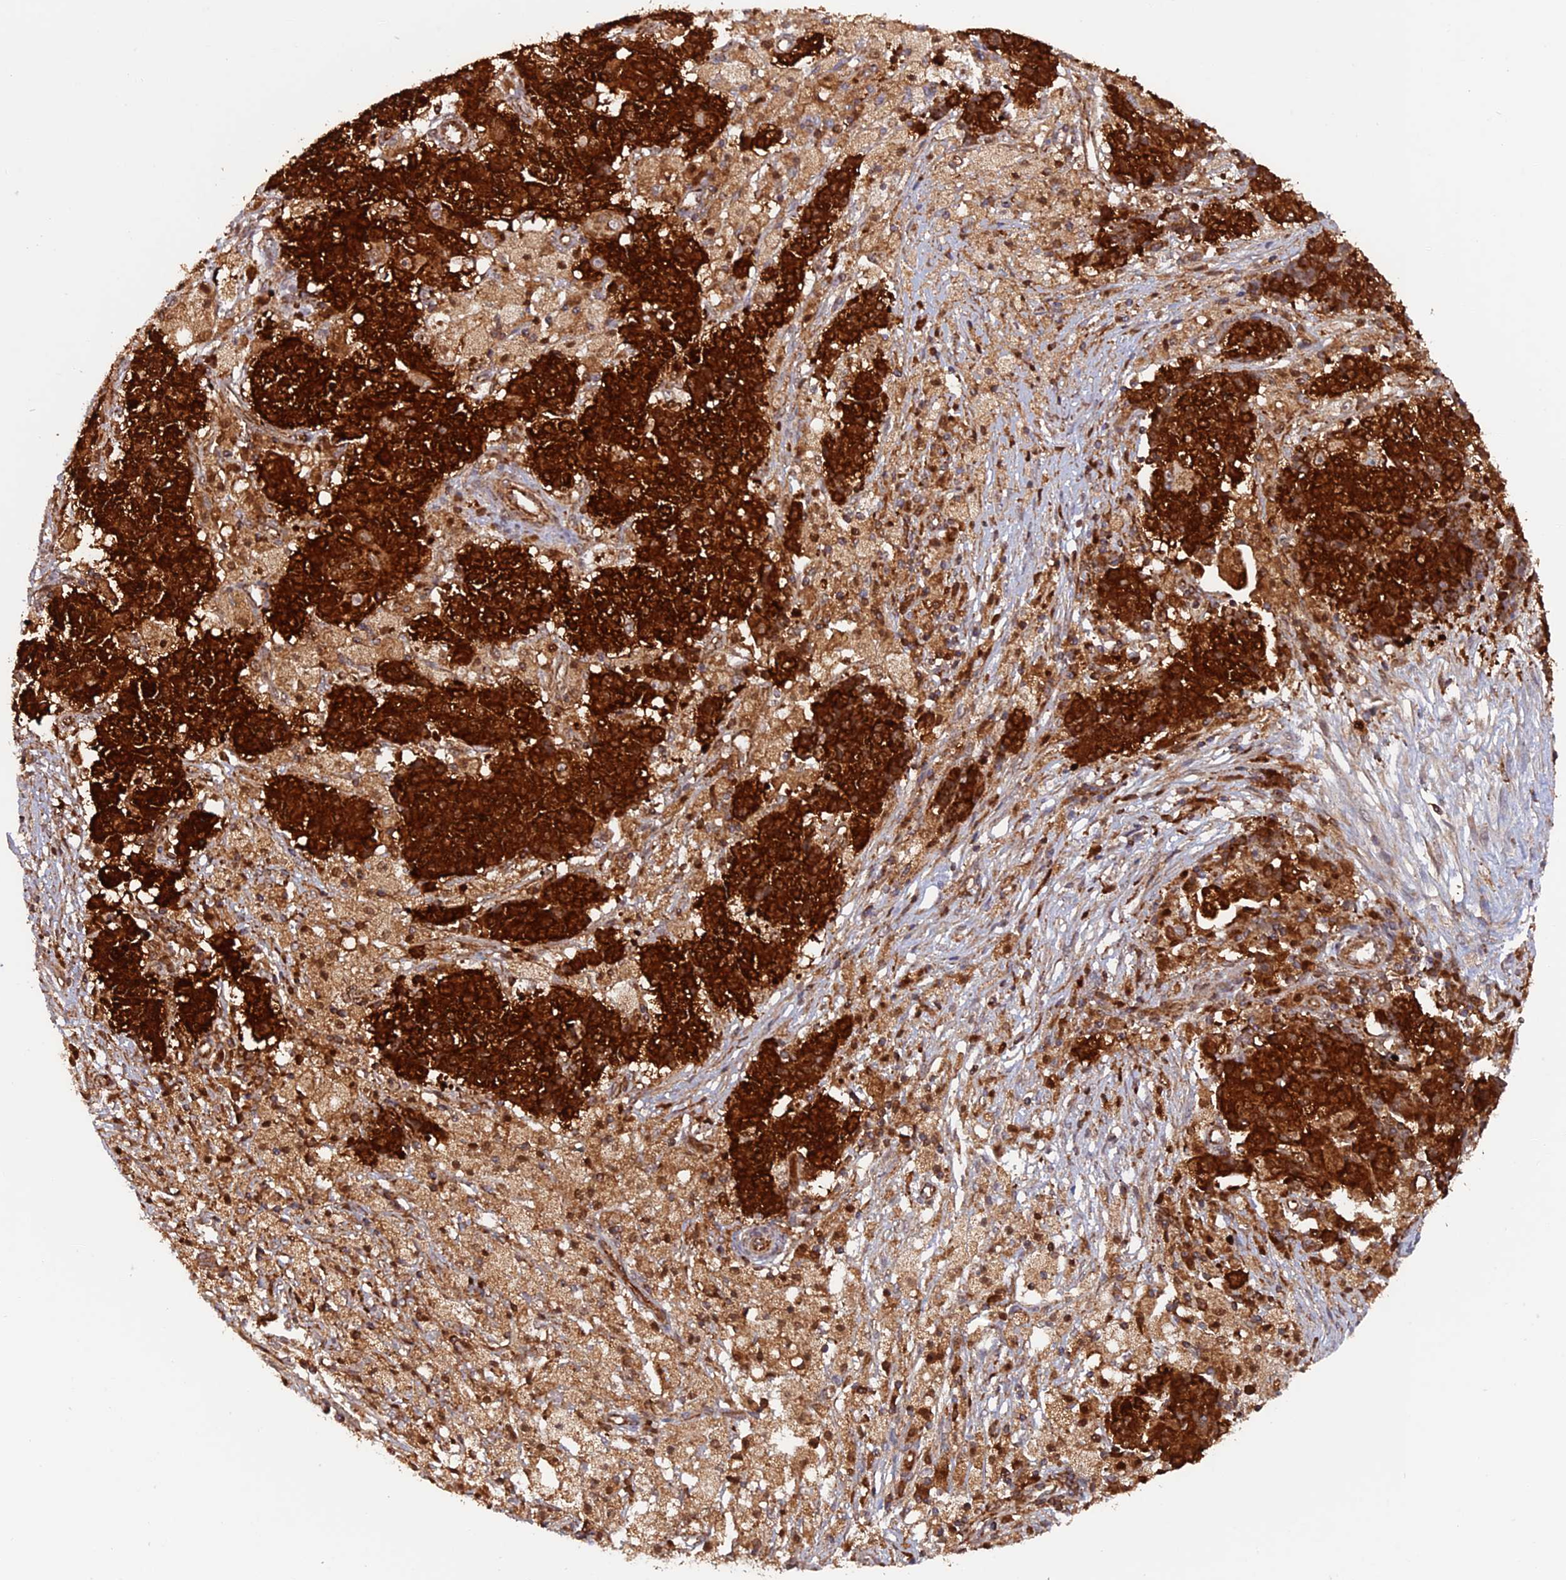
{"staining": {"intensity": "strong", "quantity": ">75%", "location": "cytoplasmic/membranous"}, "tissue": "ovarian cancer", "cell_type": "Tumor cells", "image_type": "cancer", "snomed": [{"axis": "morphology", "description": "Carcinoma, endometroid"}, {"axis": "topography", "description": "Ovary"}], "caption": "IHC of ovarian cancer shows high levels of strong cytoplasmic/membranous expression in about >75% of tumor cells.", "gene": "DTYMK", "patient": {"sex": "female", "age": 42}}